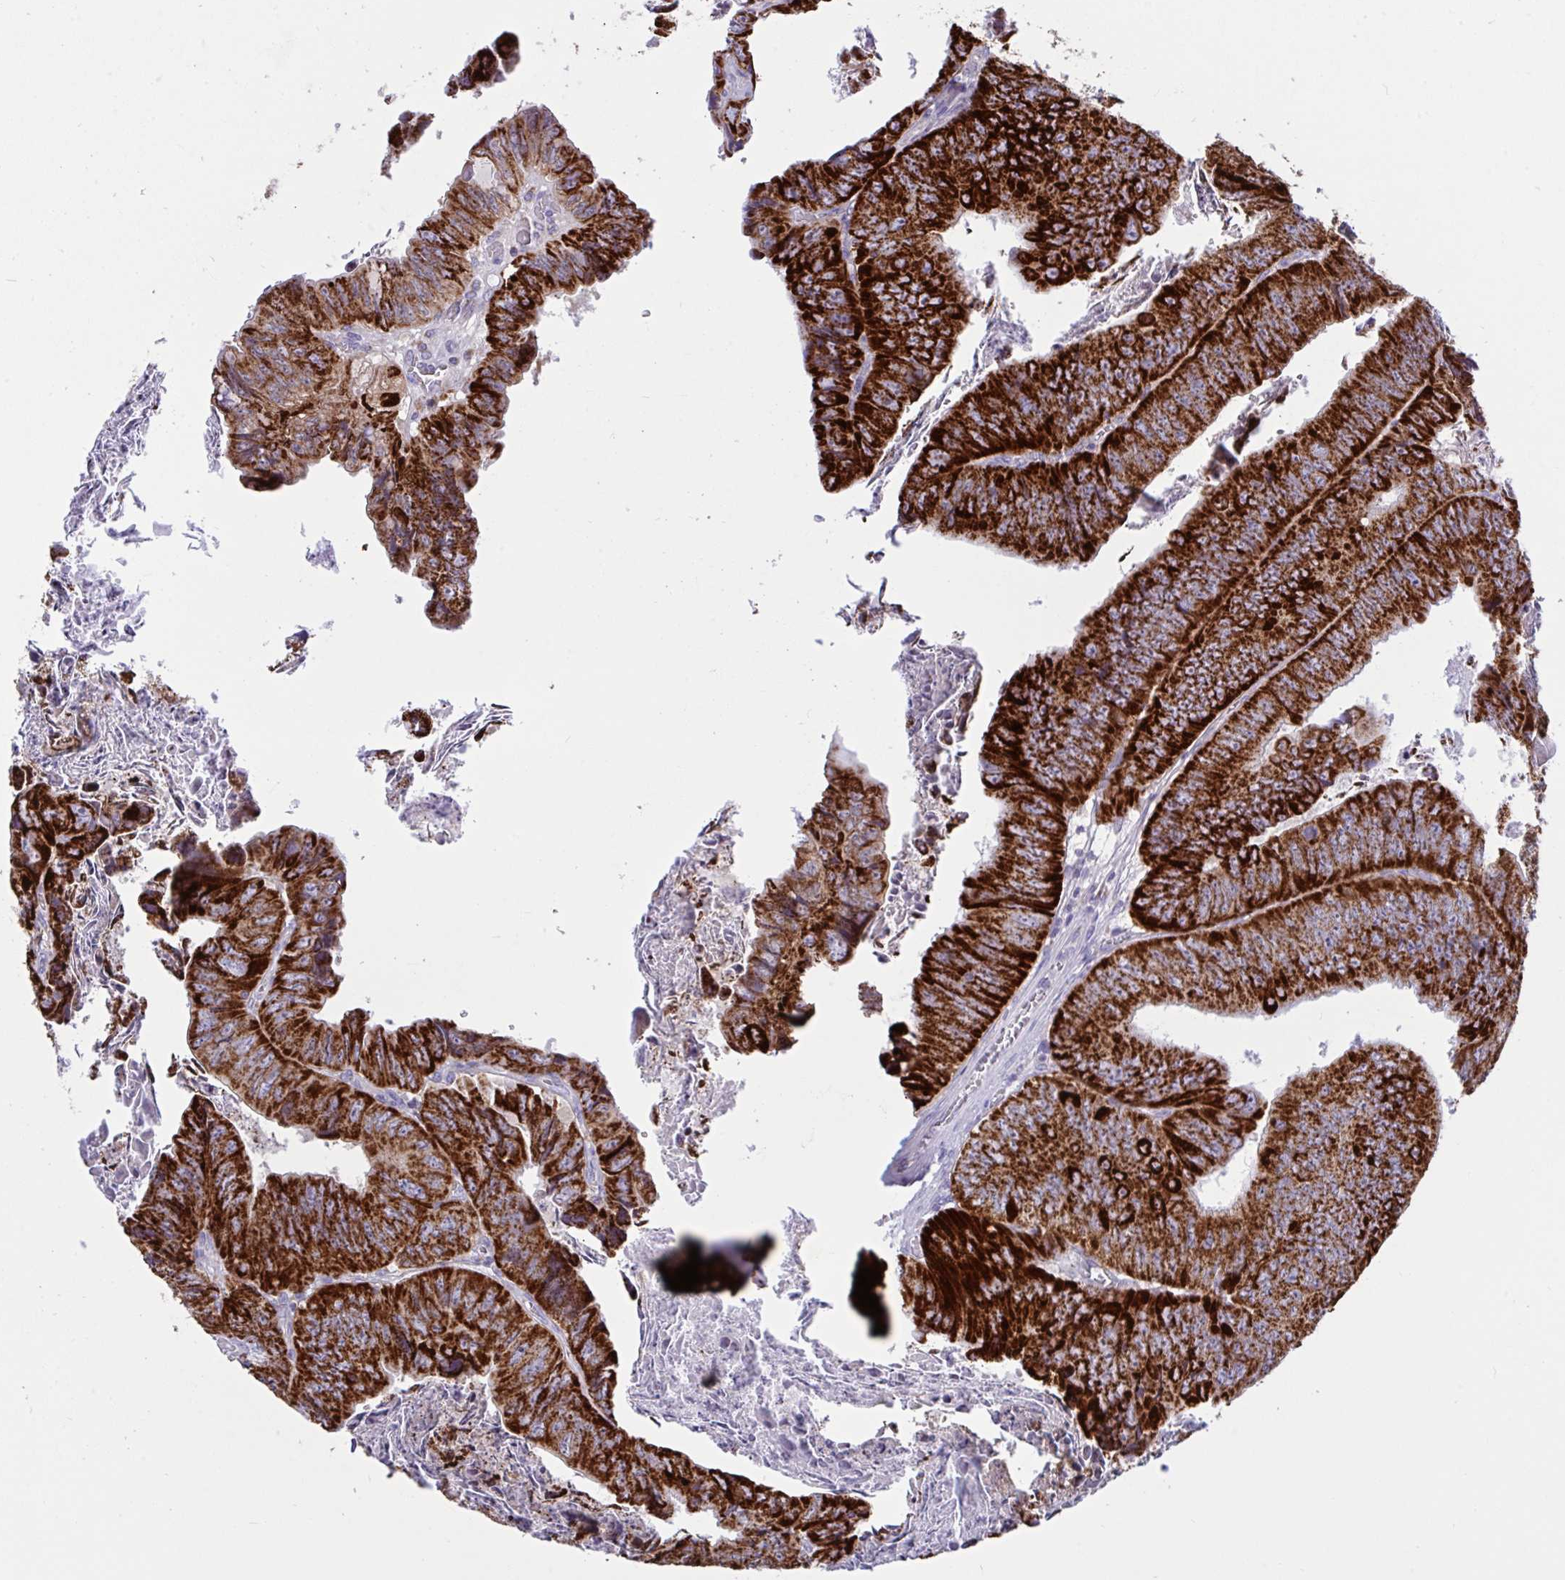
{"staining": {"intensity": "strong", "quantity": ">75%", "location": "cytoplasmic/membranous"}, "tissue": "colorectal cancer", "cell_type": "Tumor cells", "image_type": "cancer", "snomed": [{"axis": "morphology", "description": "Adenocarcinoma, NOS"}, {"axis": "topography", "description": "Colon"}], "caption": "A high-resolution photomicrograph shows immunohistochemistry (IHC) staining of colorectal adenocarcinoma, which displays strong cytoplasmic/membranous staining in about >75% of tumor cells. Using DAB (brown) and hematoxylin (blue) stains, captured at high magnification using brightfield microscopy.", "gene": "HSPE1", "patient": {"sex": "female", "age": 84}}